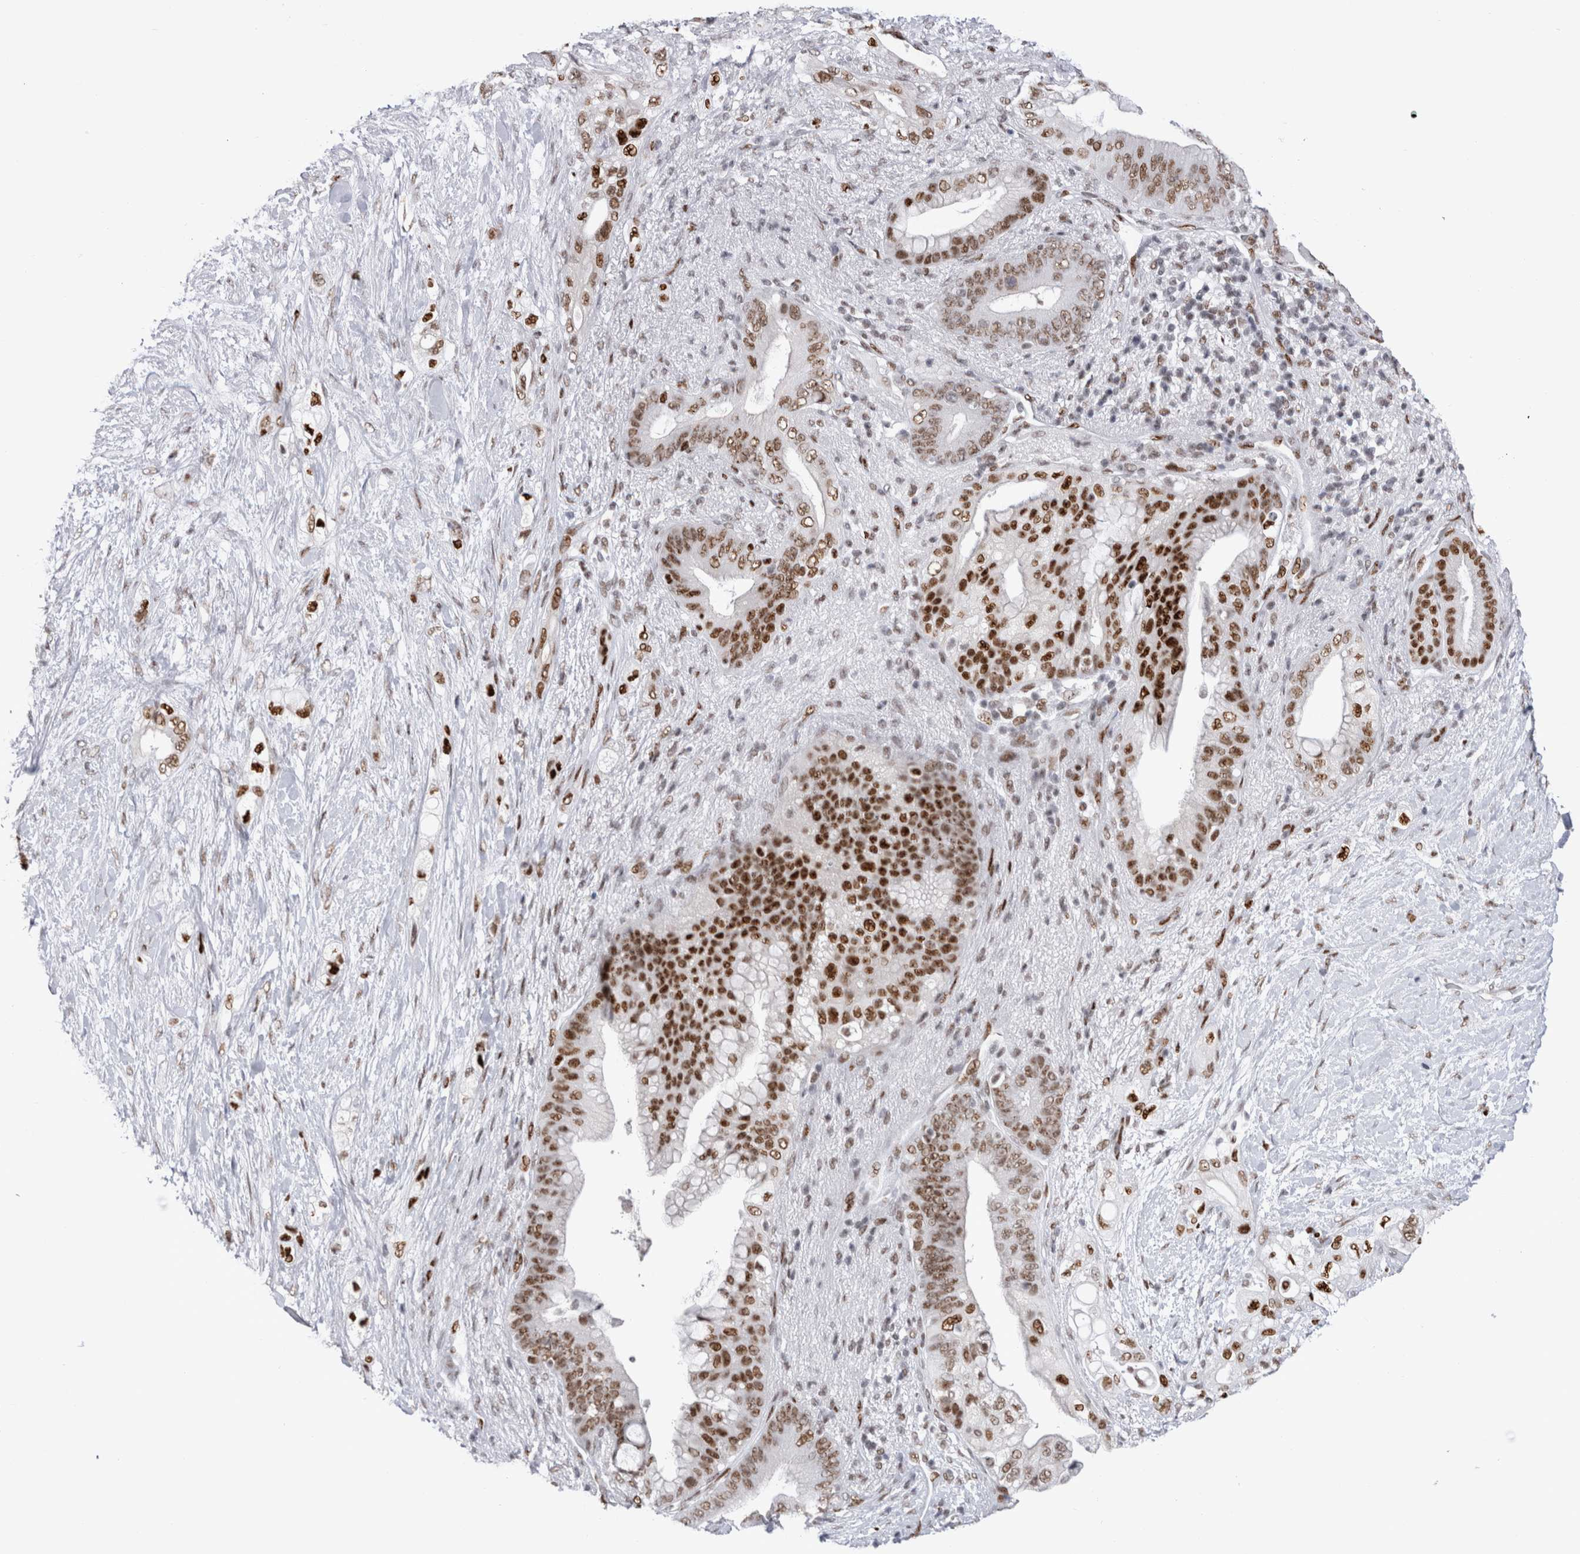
{"staining": {"intensity": "strong", "quantity": ">75%", "location": "nuclear"}, "tissue": "pancreatic cancer", "cell_type": "Tumor cells", "image_type": "cancer", "snomed": [{"axis": "morphology", "description": "Adenocarcinoma, NOS"}, {"axis": "topography", "description": "Pancreas"}], "caption": "DAB (3,3'-diaminobenzidine) immunohistochemical staining of human pancreatic adenocarcinoma shows strong nuclear protein positivity in about >75% of tumor cells. The staining was performed using DAB (3,3'-diaminobenzidine), with brown indicating positive protein expression. Nuclei are stained blue with hematoxylin.", "gene": "RBM6", "patient": {"sex": "male", "age": 53}}